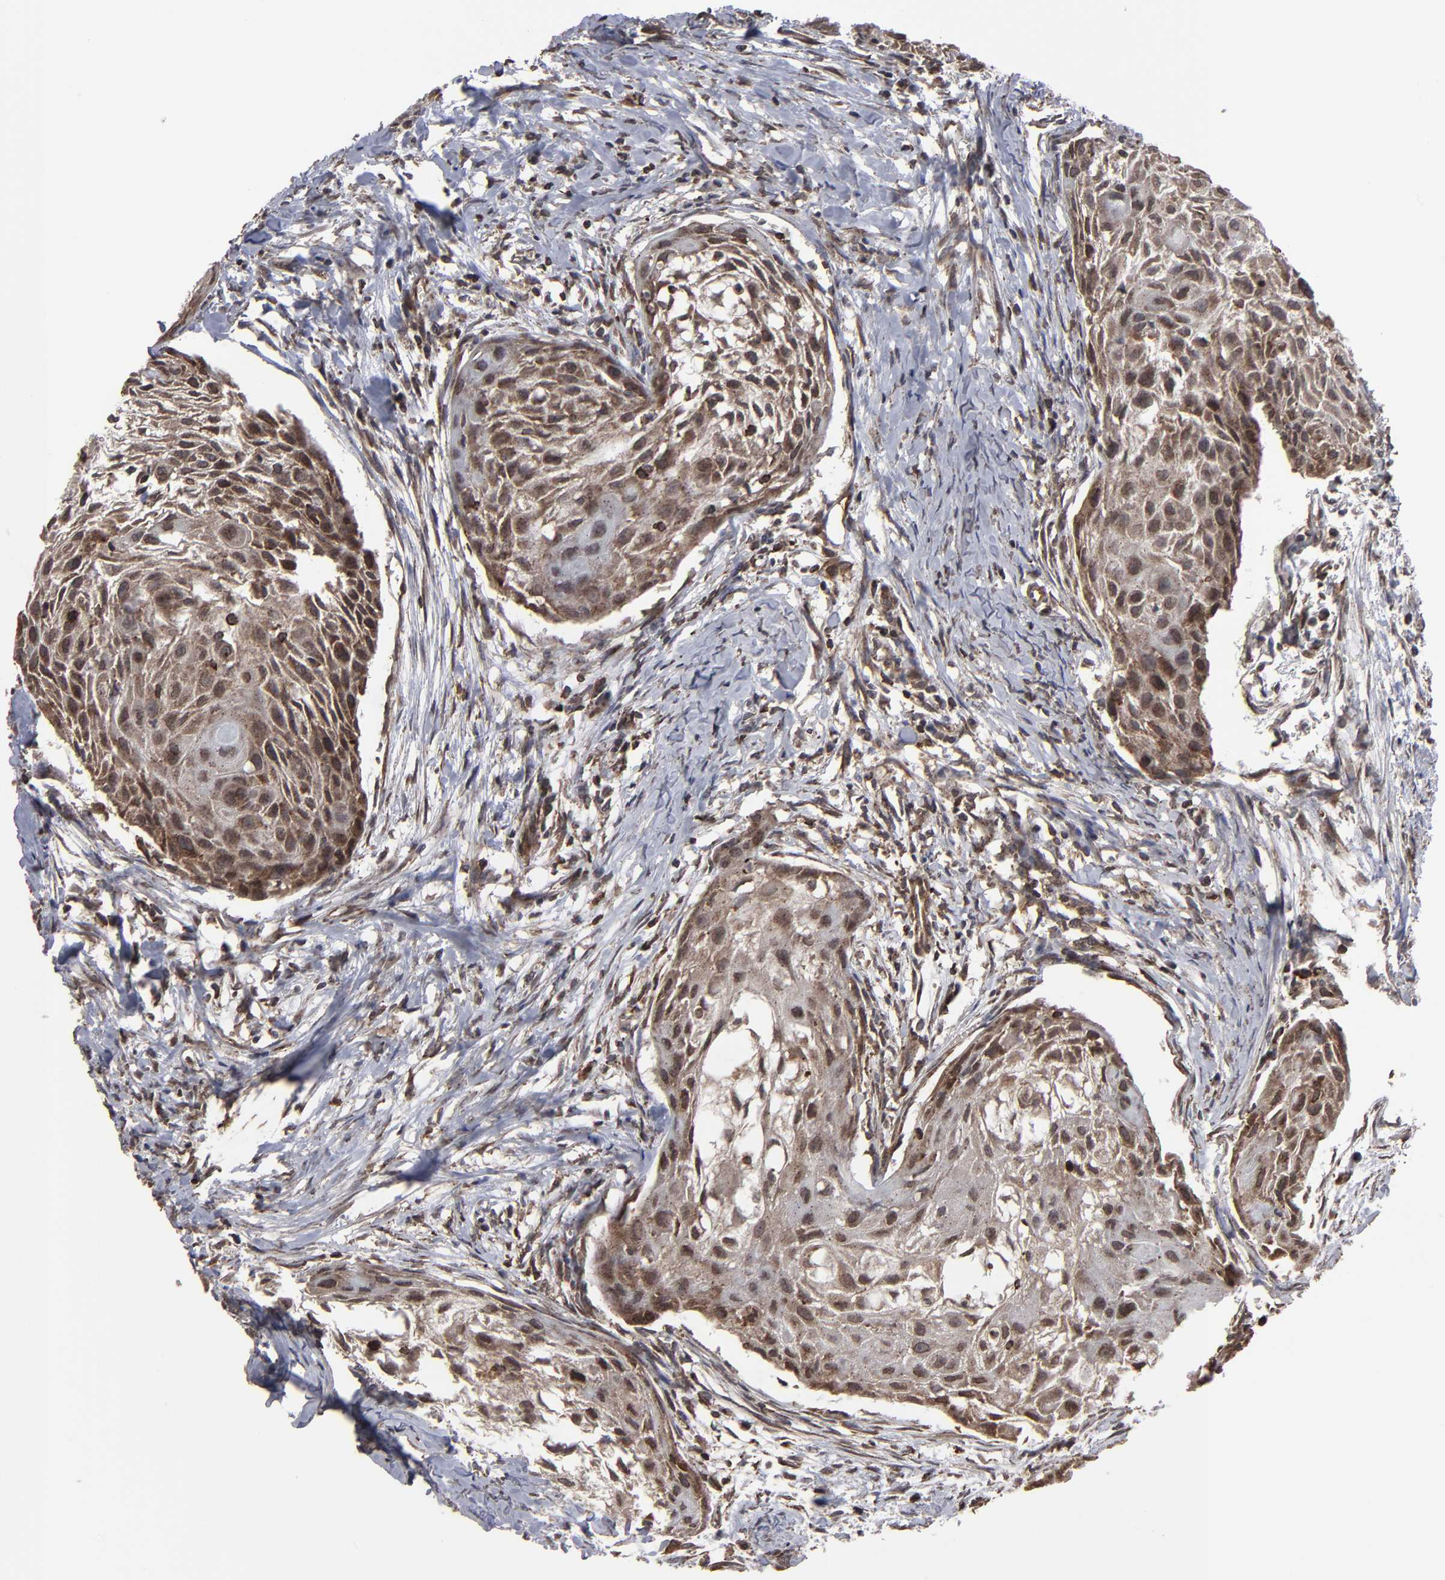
{"staining": {"intensity": "moderate", "quantity": ">75%", "location": "cytoplasmic/membranous,nuclear"}, "tissue": "head and neck cancer", "cell_type": "Tumor cells", "image_type": "cancer", "snomed": [{"axis": "morphology", "description": "Squamous cell carcinoma, NOS"}, {"axis": "topography", "description": "Head-Neck"}], "caption": "Protein analysis of head and neck cancer tissue demonstrates moderate cytoplasmic/membranous and nuclear staining in approximately >75% of tumor cells. The protein is stained brown, and the nuclei are stained in blue (DAB (3,3'-diaminobenzidine) IHC with brightfield microscopy, high magnification).", "gene": "KIAA2026", "patient": {"sex": "male", "age": 64}}